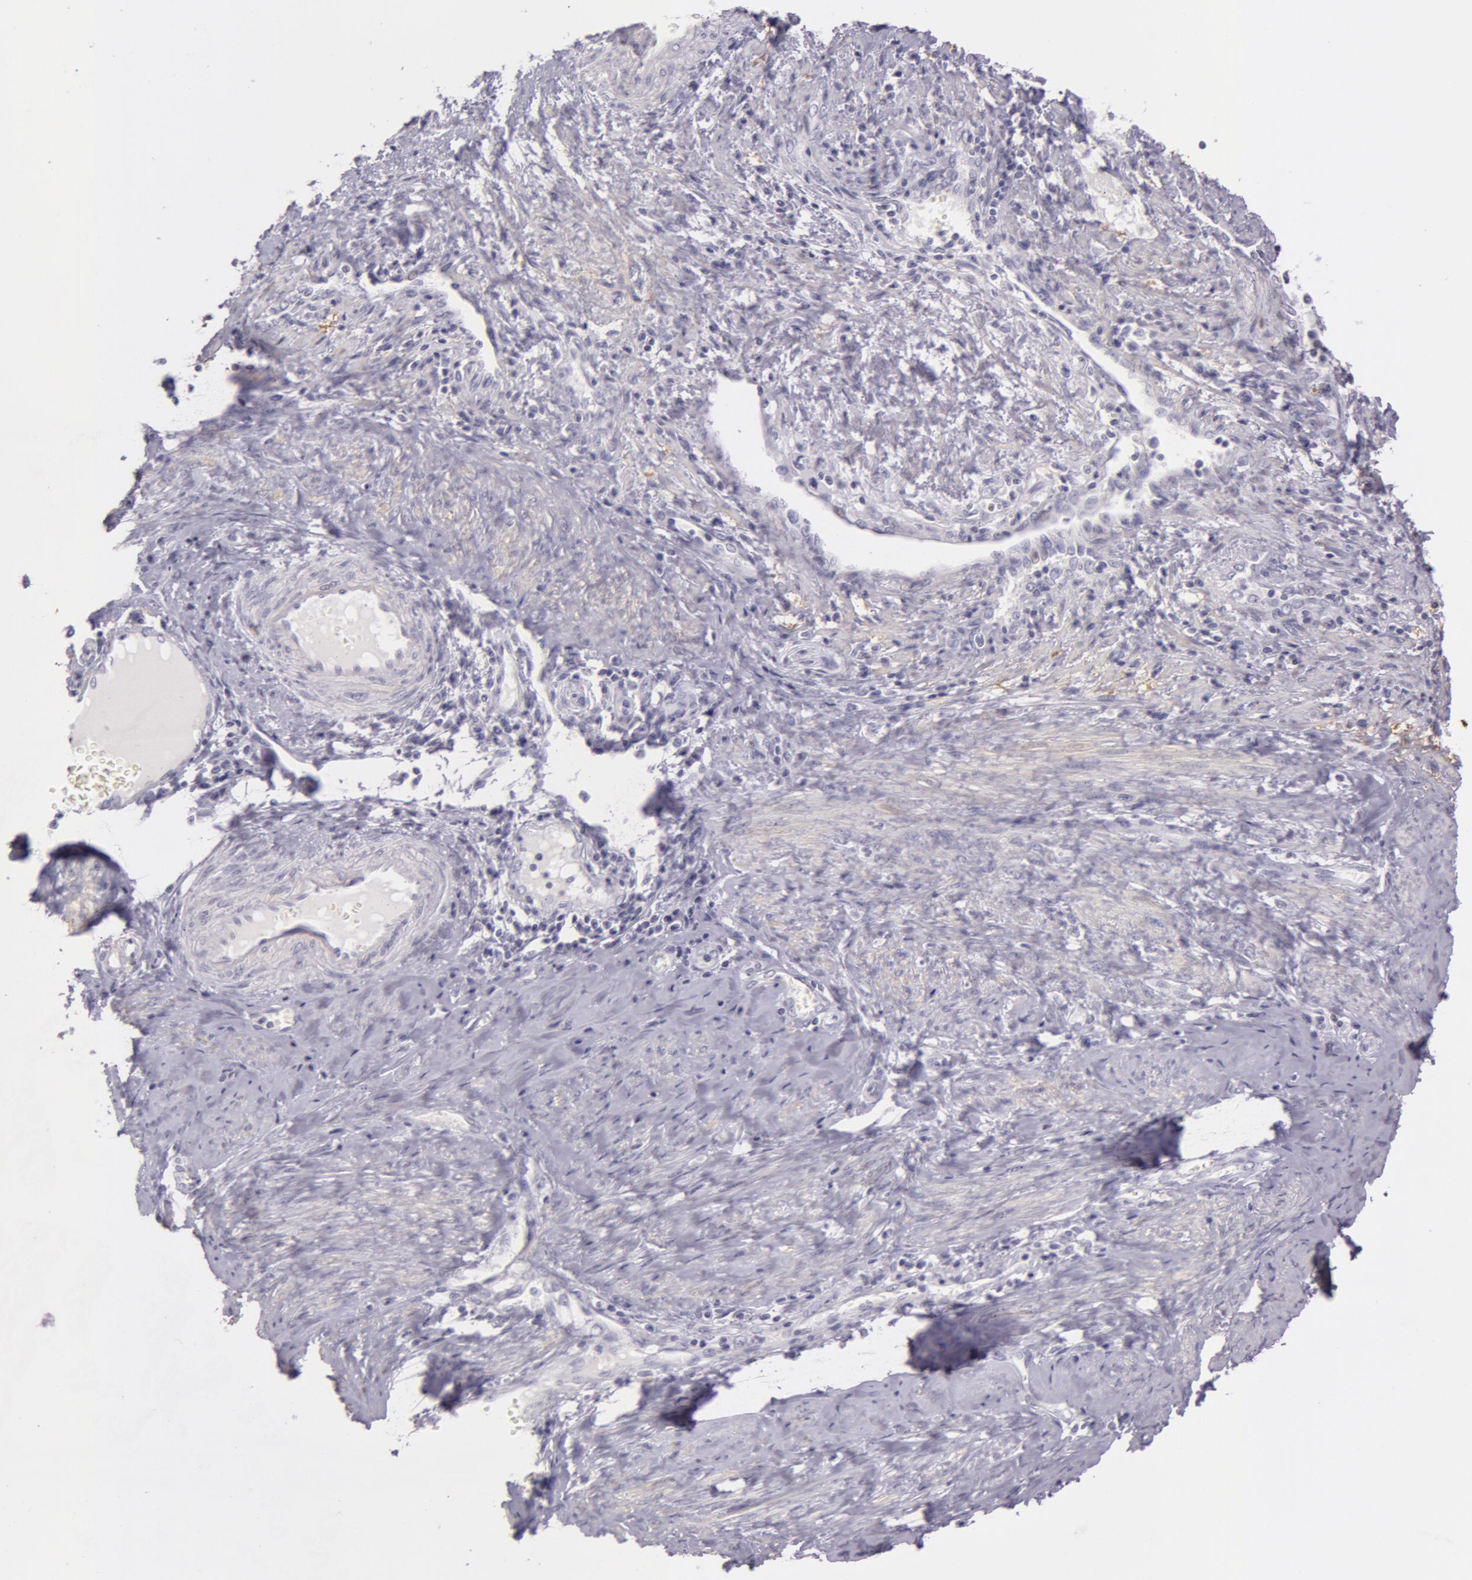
{"staining": {"intensity": "negative", "quantity": "none", "location": "none"}, "tissue": "cervical cancer", "cell_type": "Tumor cells", "image_type": "cancer", "snomed": [{"axis": "morphology", "description": "Normal tissue, NOS"}, {"axis": "morphology", "description": "Adenocarcinoma, NOS"}, {"axis": "topography", "description": "Cervix"}], "caption": "DAB immunohistochemical staining of human adenocarcinoma (cervical) demonstrates no significant expression in tumor cells.", "gene": "CKB", "patient": {"sex": "female", "age": 34}}